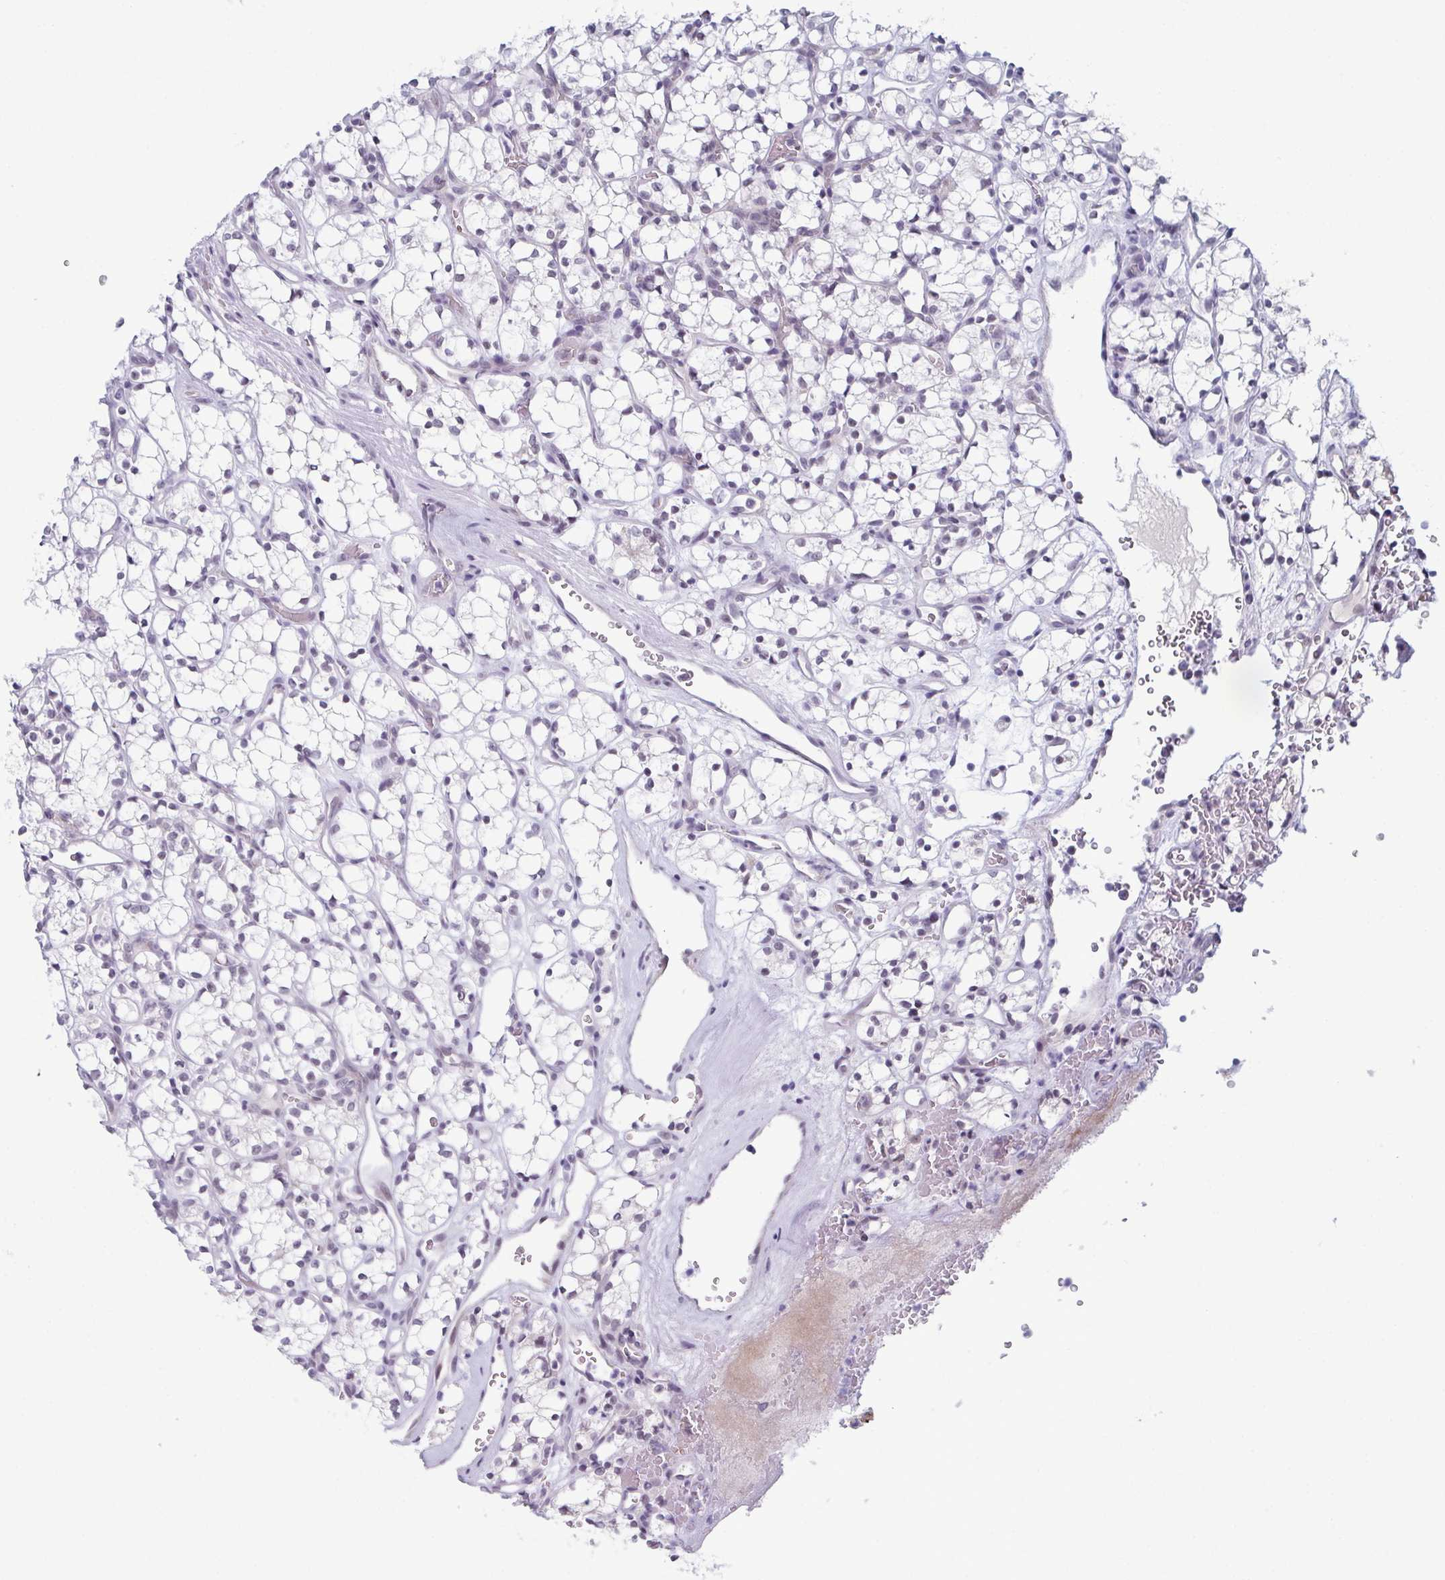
{"staining": {"intensity": "negative", "quantity": "none", "location": "none"}, "tissue": "renal cancer", "cell_type": "Tumor cells", "image_type": "cancer", "snomed": [{"axis": "morphology", "description": "Adenocarcinoma, NOS"}, {"axis": "topography", "description": "Kidney"}], "caption": "Renal cancer (adenocarcinoma) was stained to show a protein in brown. There is no significant positivity in tumor cells.", "gene": "ZFP64", "patient": {"sex": "female", "age": 69}}